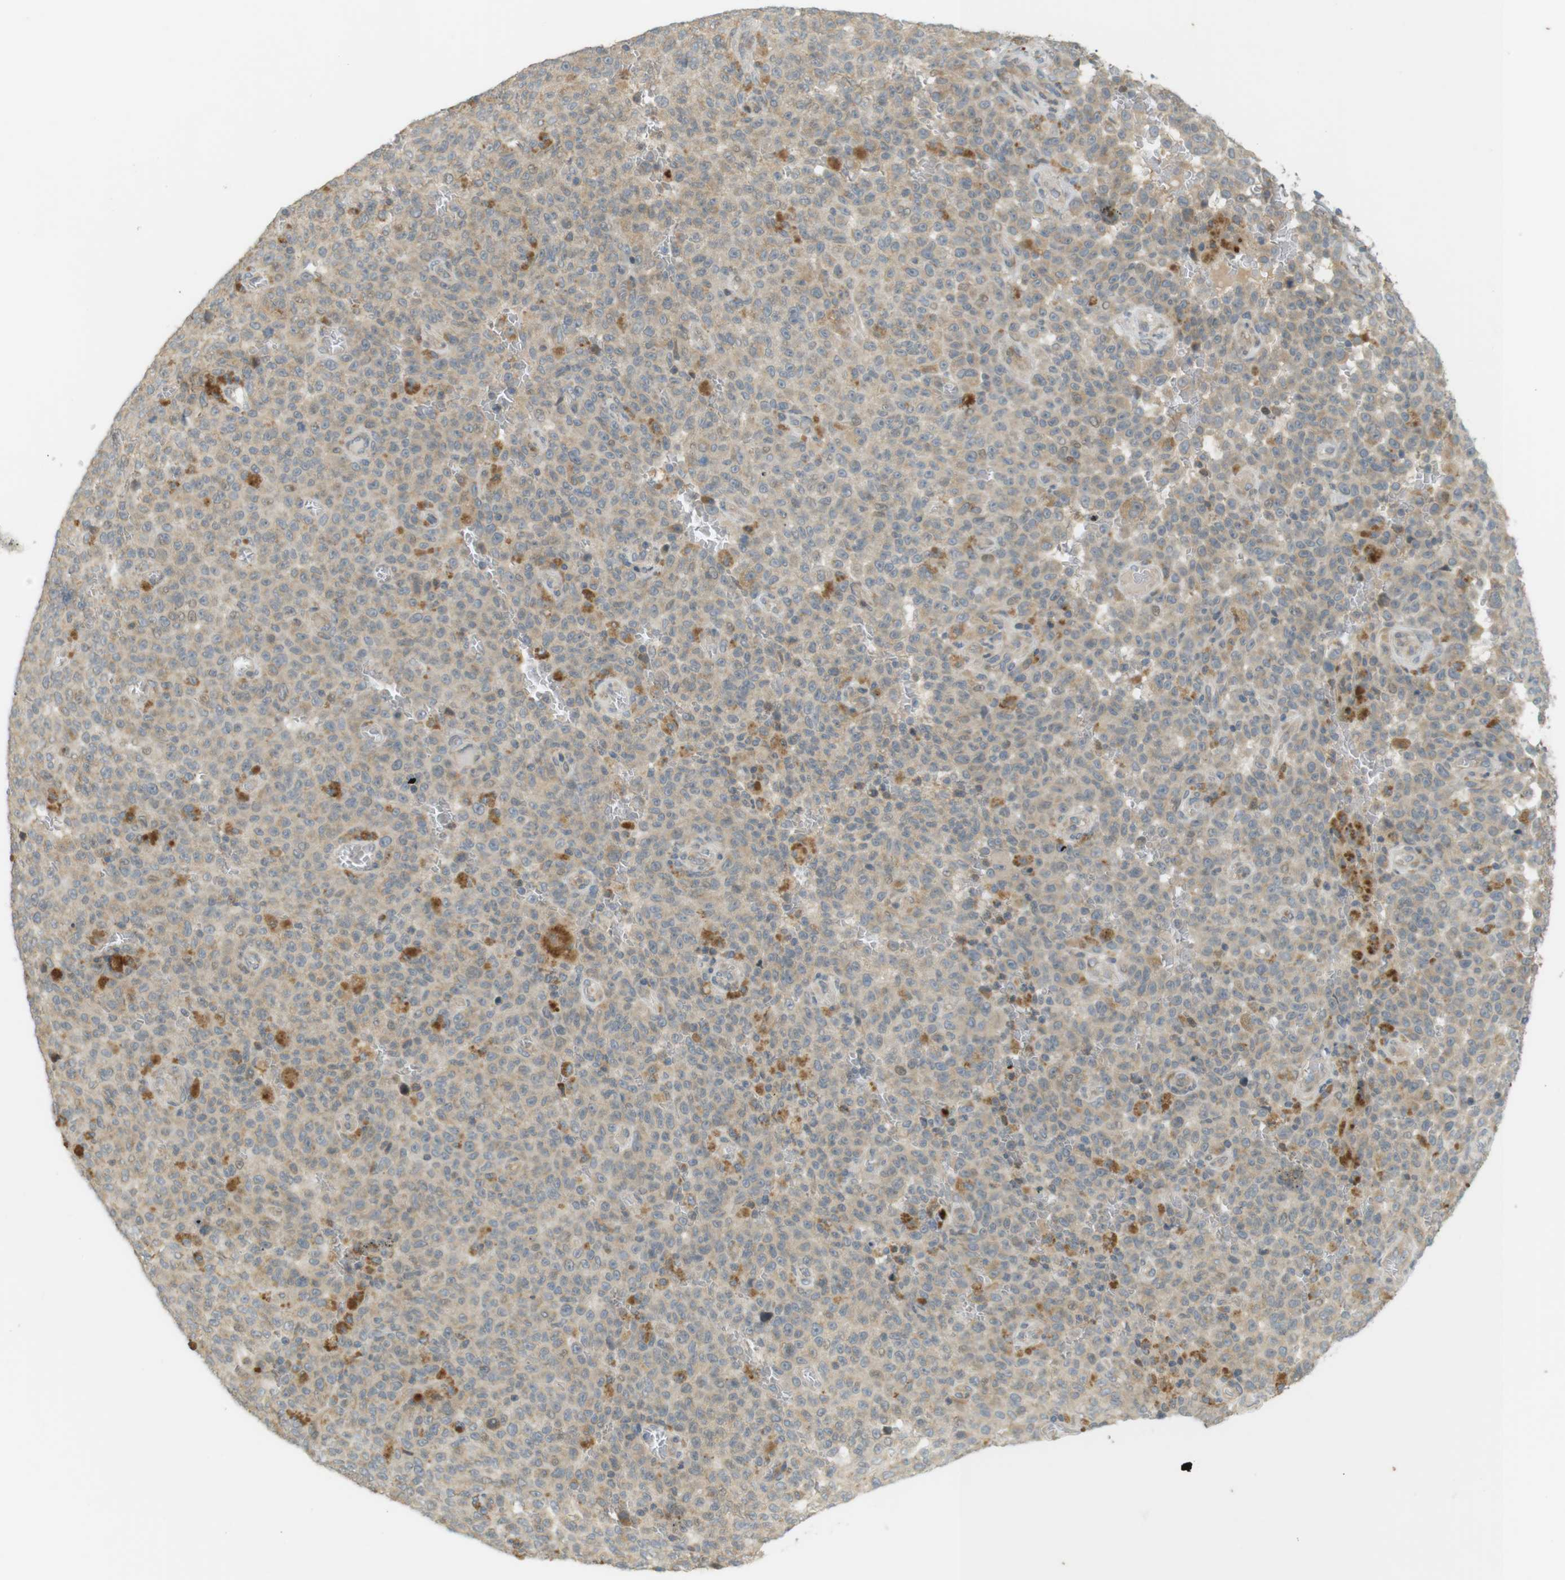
{"staining": {"intensity": "weak", "quantity": ">75%", "location": "cytoplasmic/membranous"}, "tissue": "melanoma", "cell_type": "Tumor cells", "image_type": "cancer", "snomed": [{"axis": "morphology", "description": "Malignant melanoma, NOS"}, {"axis": "topography", "description": "Skin"}], "caption": "A histopathology image of malignant melanoma stained for a protein displays weak cytoplasmic/membranous brown staining in tumor cells. (DAB IHC, brown staining for protein, blue staining for nuclei).", "gene": "CLRN3", "patient": {"sex": "female", "age": 82}}